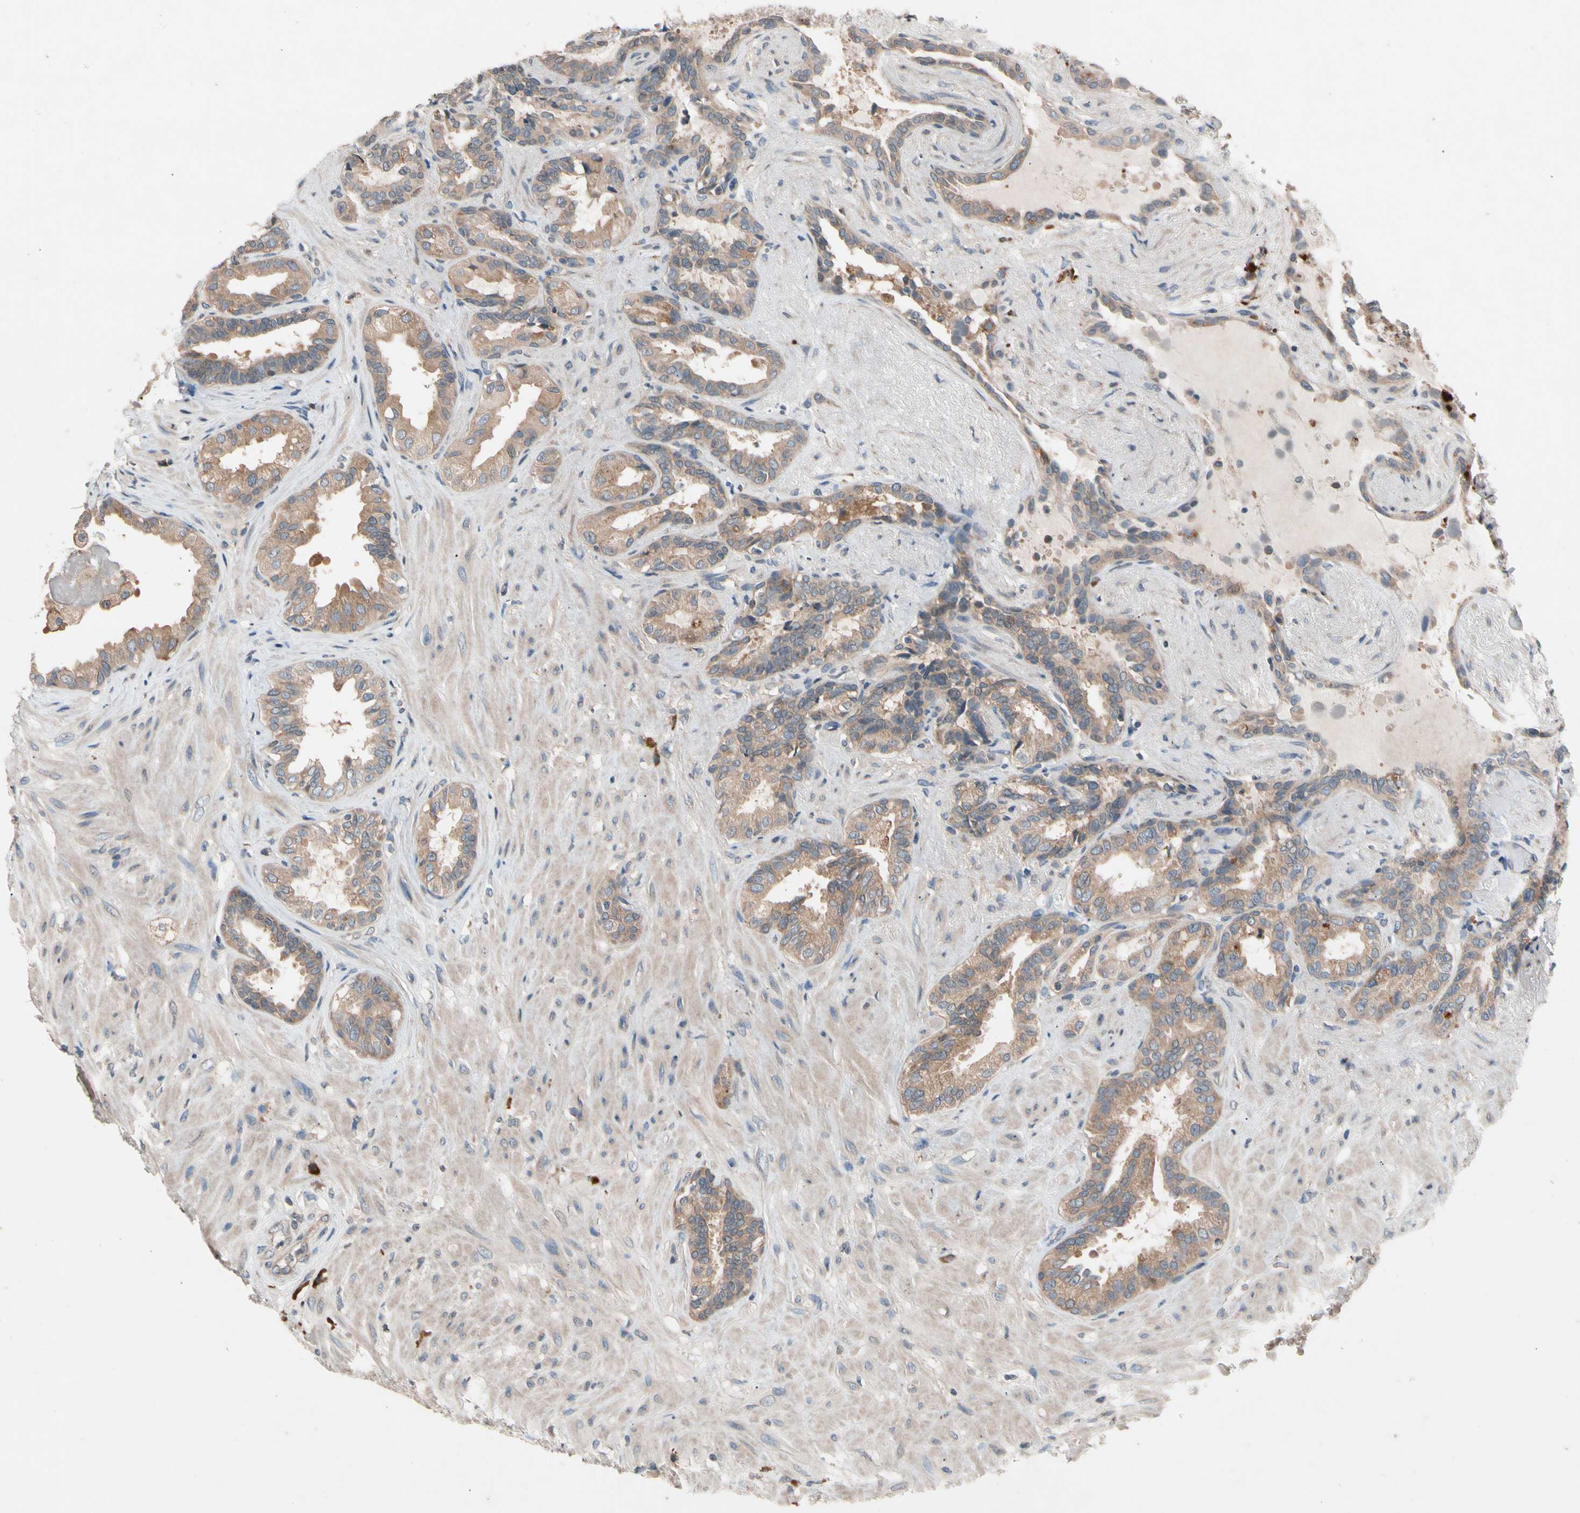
{"staining": {"intensity": "moderate", "quantity": ">75%", "location": "cytoplasmic/membranous"}, "tissue": "seminal vesicle", "cell_type": "Glandular cells", "image_type": "normal", "snomed": [{"axis": "morphology", "description": "Normal tissue, NOS"}, {"axis": "topography", "description": "Seminal veicle"}], "caption": "Immunohistochemical staining of normal human seminal vesicle exhibits medium levels of moderate cytoplasmic/membranous positivity in approximately >75% of glandular cells.", "gene": "PRDX4", "patient": {"sex": "male", "age": 61}}